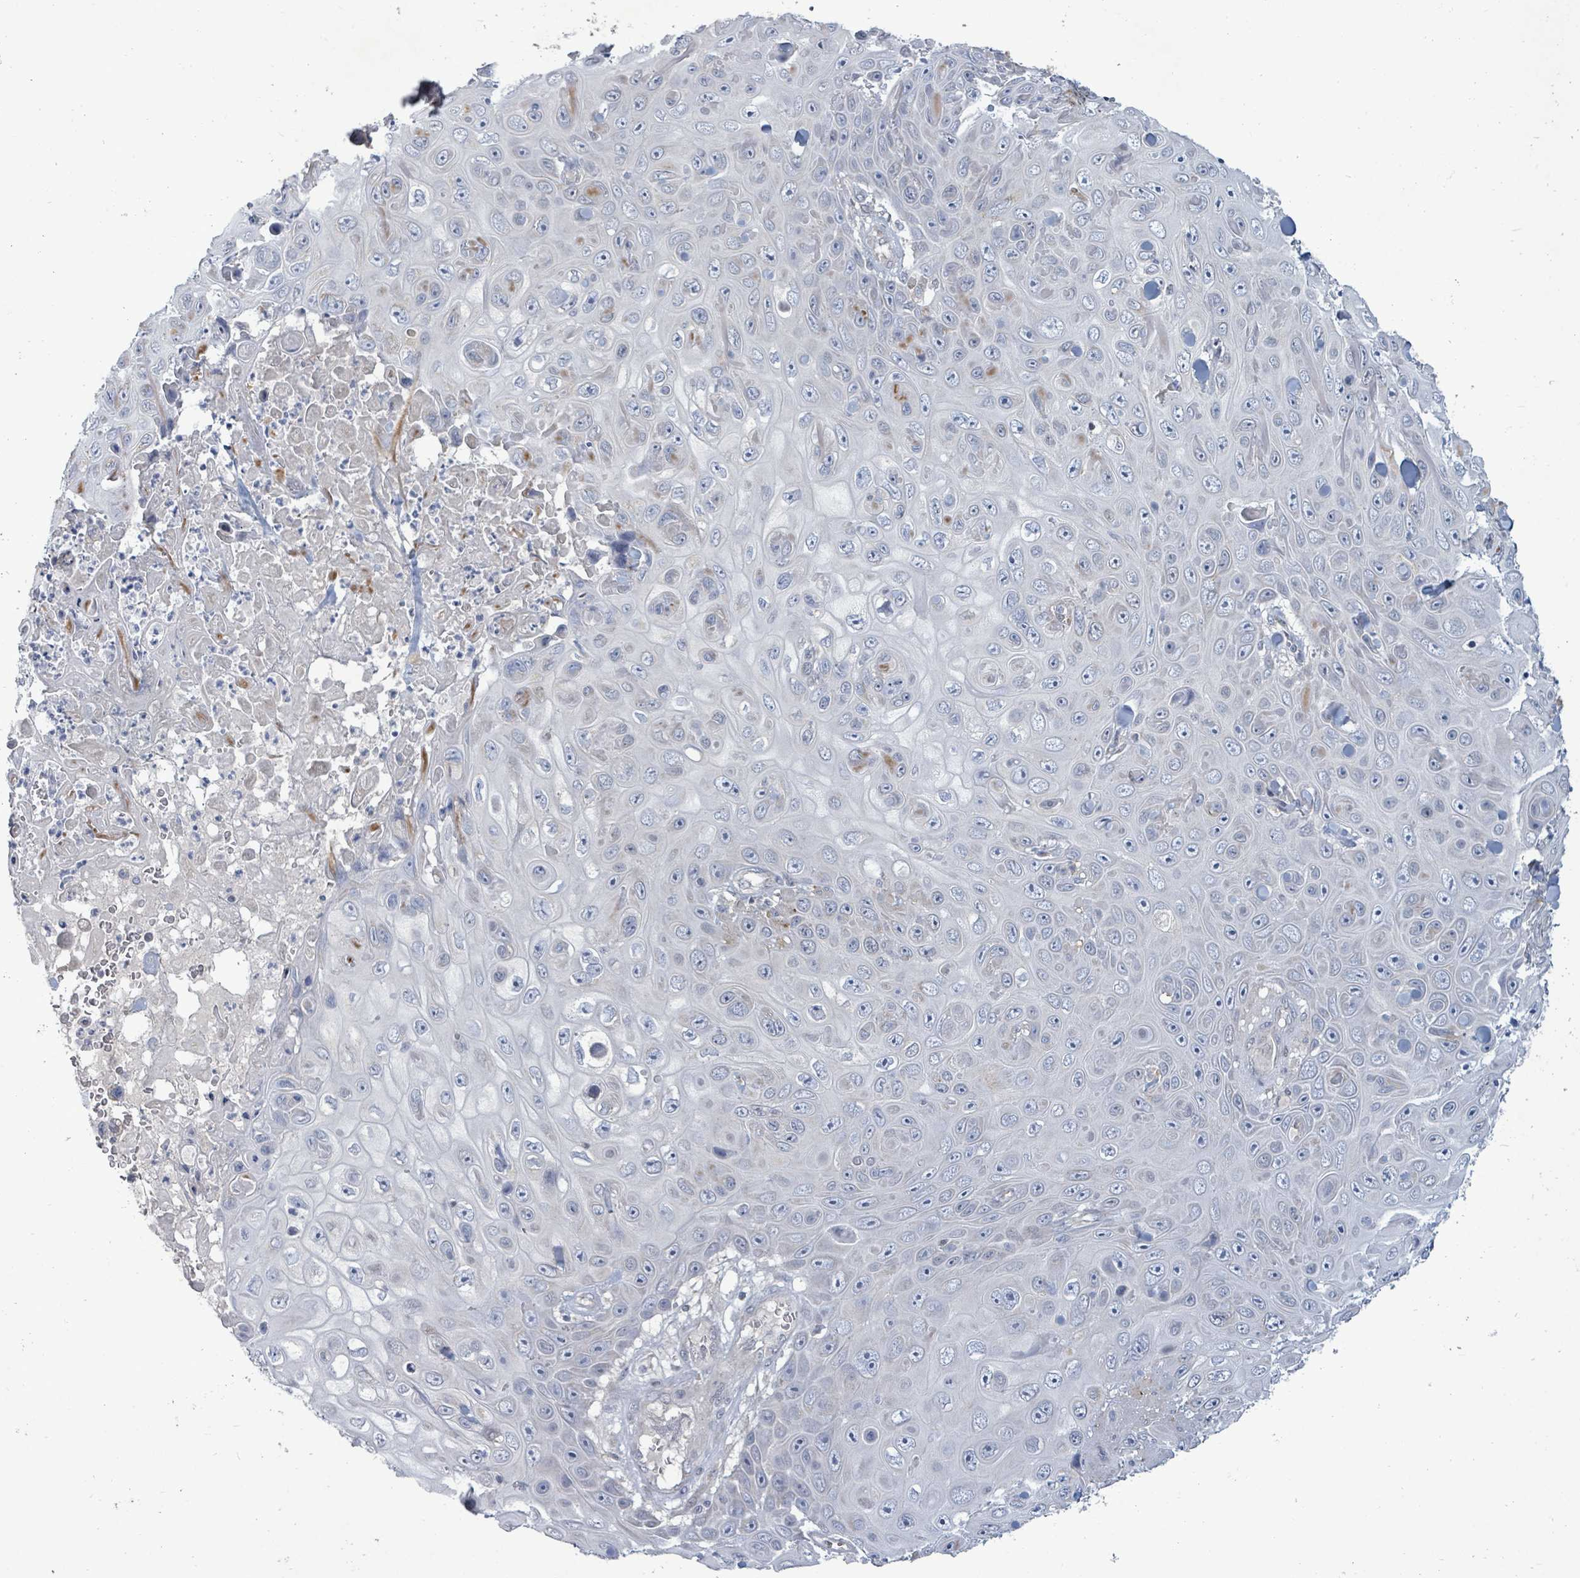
{"staining": {"intensity": "moderate", "quantity": "<25%", "location": "cytoplasmic/membranous"}, "tissue": "skin cancer", "cell_type": "Tumor cells", "image_type": "cancer", "snomed": [{"axis": "morphology", "description": "Squamous cell carcinoma, NOS"}, {"axis": "topography", "description": "Skin"}], "caption": "A brown stain shows moderate cytoplasmic/membranous expression of a protein in skin cancer tumor cells. Using DAB (3,3'-diaminobenzidine) (brown) and hematoxylin (blue) stains, captured at high magnification using brightfield microscopy.", "gene": "ZFPM1", "patient": {"sex": "male", "age": 82}}